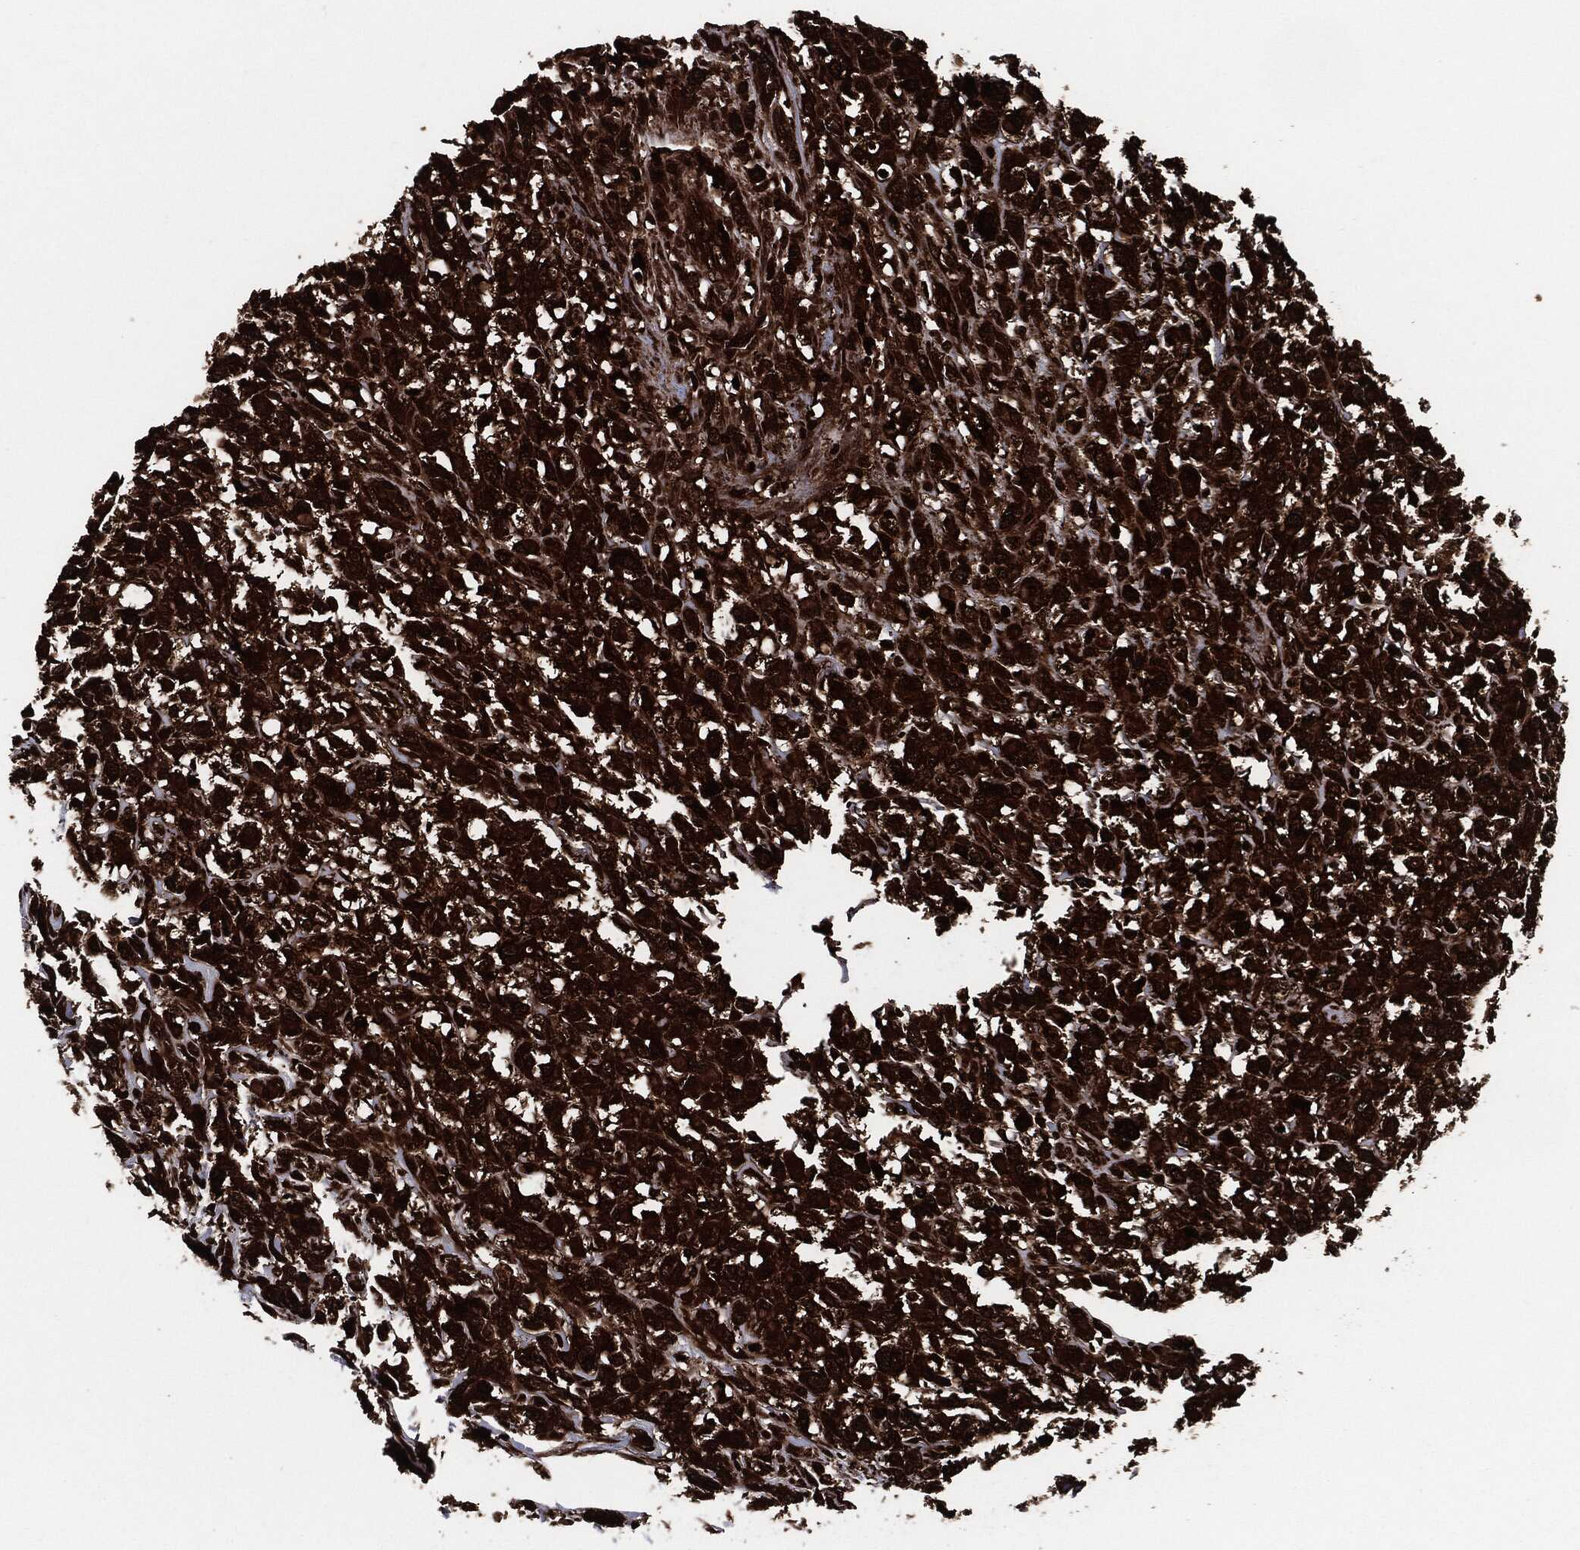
{"staining": {"intensity": "strong", "quantity": ">75%", "location": "cytoplasmic/membranous"}, "tissue": "head and neck cancer", "cell_type": "Tumor cells", "image_type": "cancer", "snomed": [{"axis": "morphology", "description": "Squamous cell carcinoma, NOS"}, {"axis": "morphology", "description": "Squamous cell carcinoma, metastatic, NOS"}, {"axis": "topography", "description": "Oral tissue"}, {"axis": "topography", "description": "Head-Neck"}], "caption": "IHC micrograph of head and neck metastatic squamous cell carcinoma stained for a protein (brown), which reveals high levels of strong cytoplasmic/membranous staining in about >75% of tumor cells.", "gene": "YWHAB", "patient": {"sex": "female", "age": 85}}